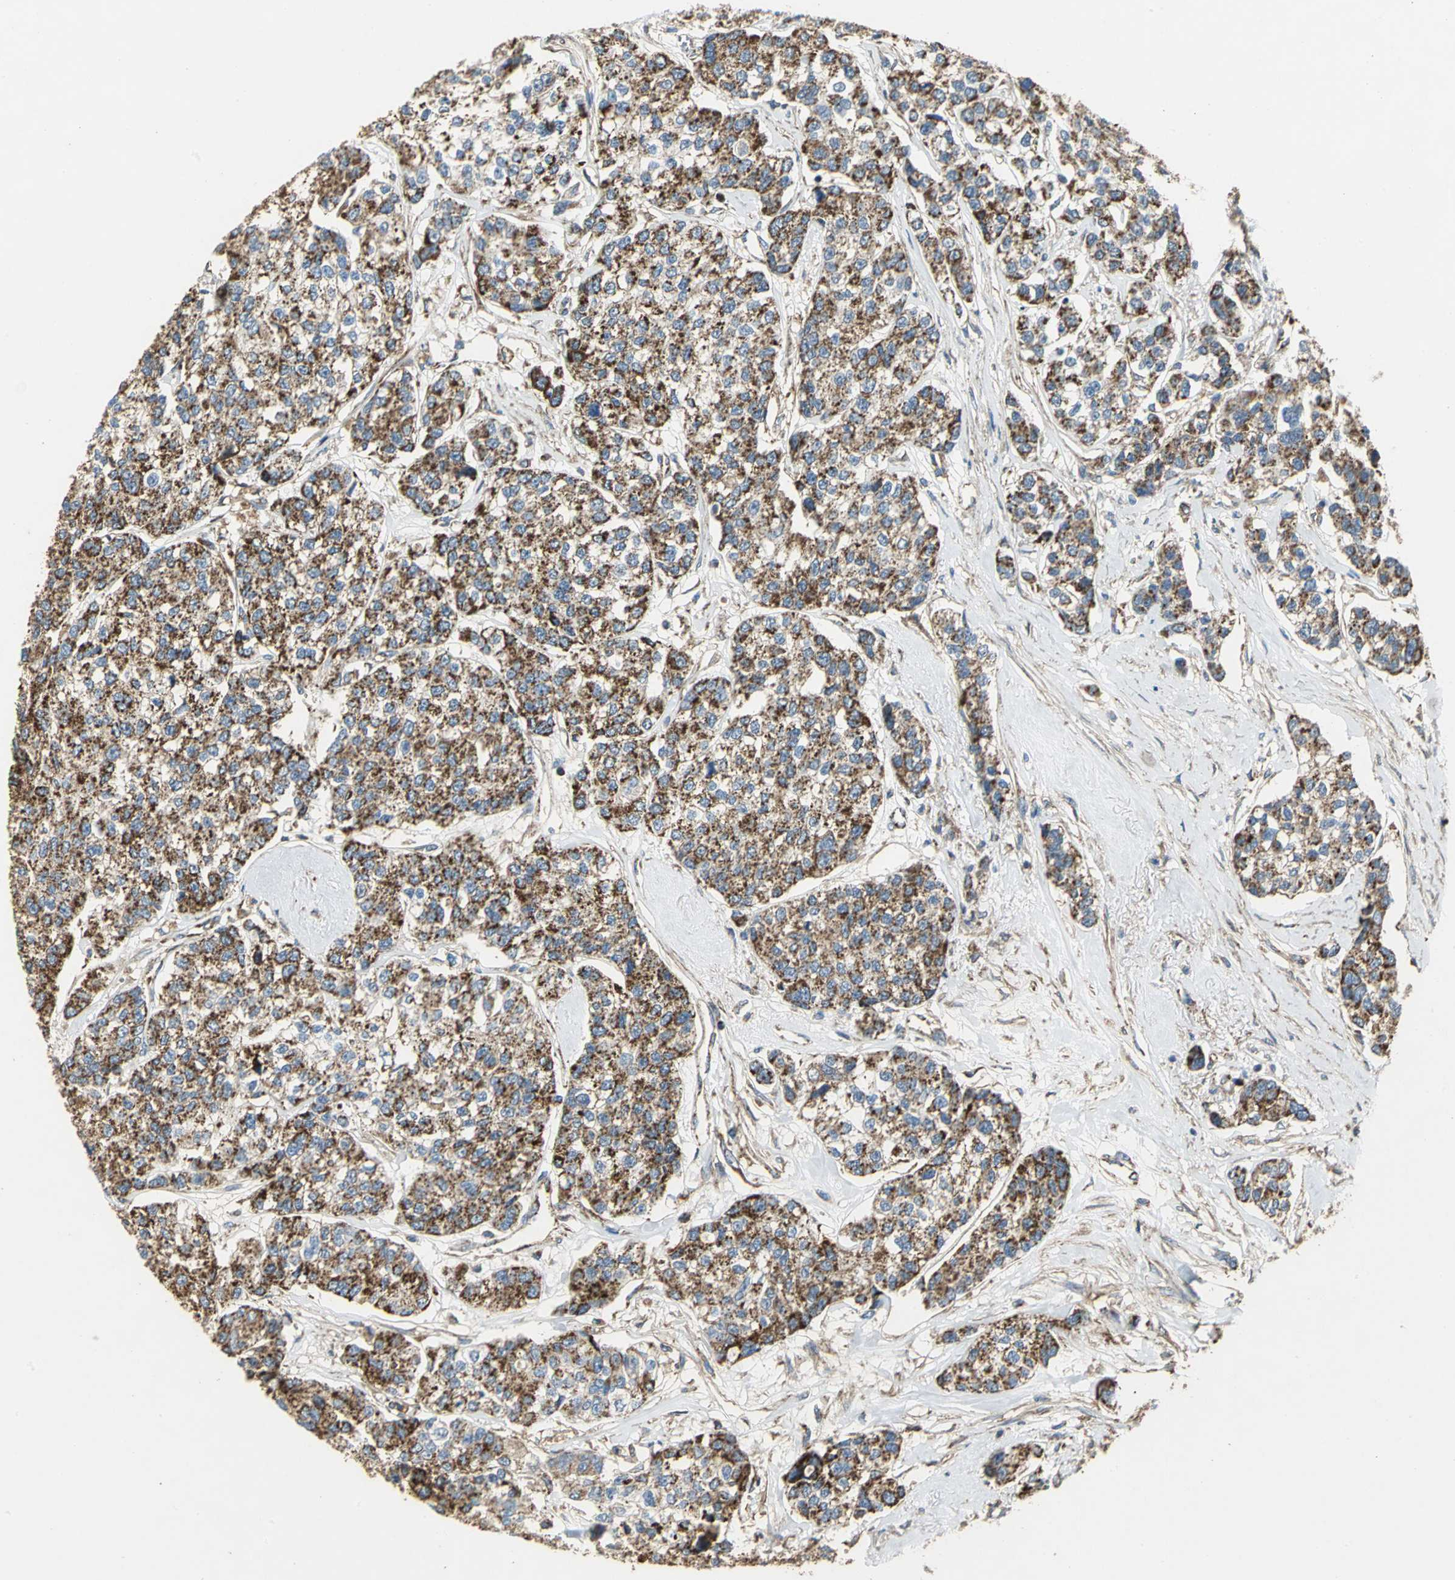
{"staining": {"intensity": "strong", "quantity": ">75%", "location": "cytoplasmic/membranous"}, "tissue": "breast cancer", "cell_type": "Tumor cells", "image_type": "cancer", "snomed": [{"axis": "morphology", "description": "Duct carcinoma"}, {"axis": "topography", "description": "Breast"}], "caption": "Breast invasive ductal carcinoma stained with a brown dye demonstrates strong cytoplasmic/membranous positive expression in approximately >75% of tumor cells.", "gene": "NDUFB5", "patient": {"sex": "female", "age": 51}}